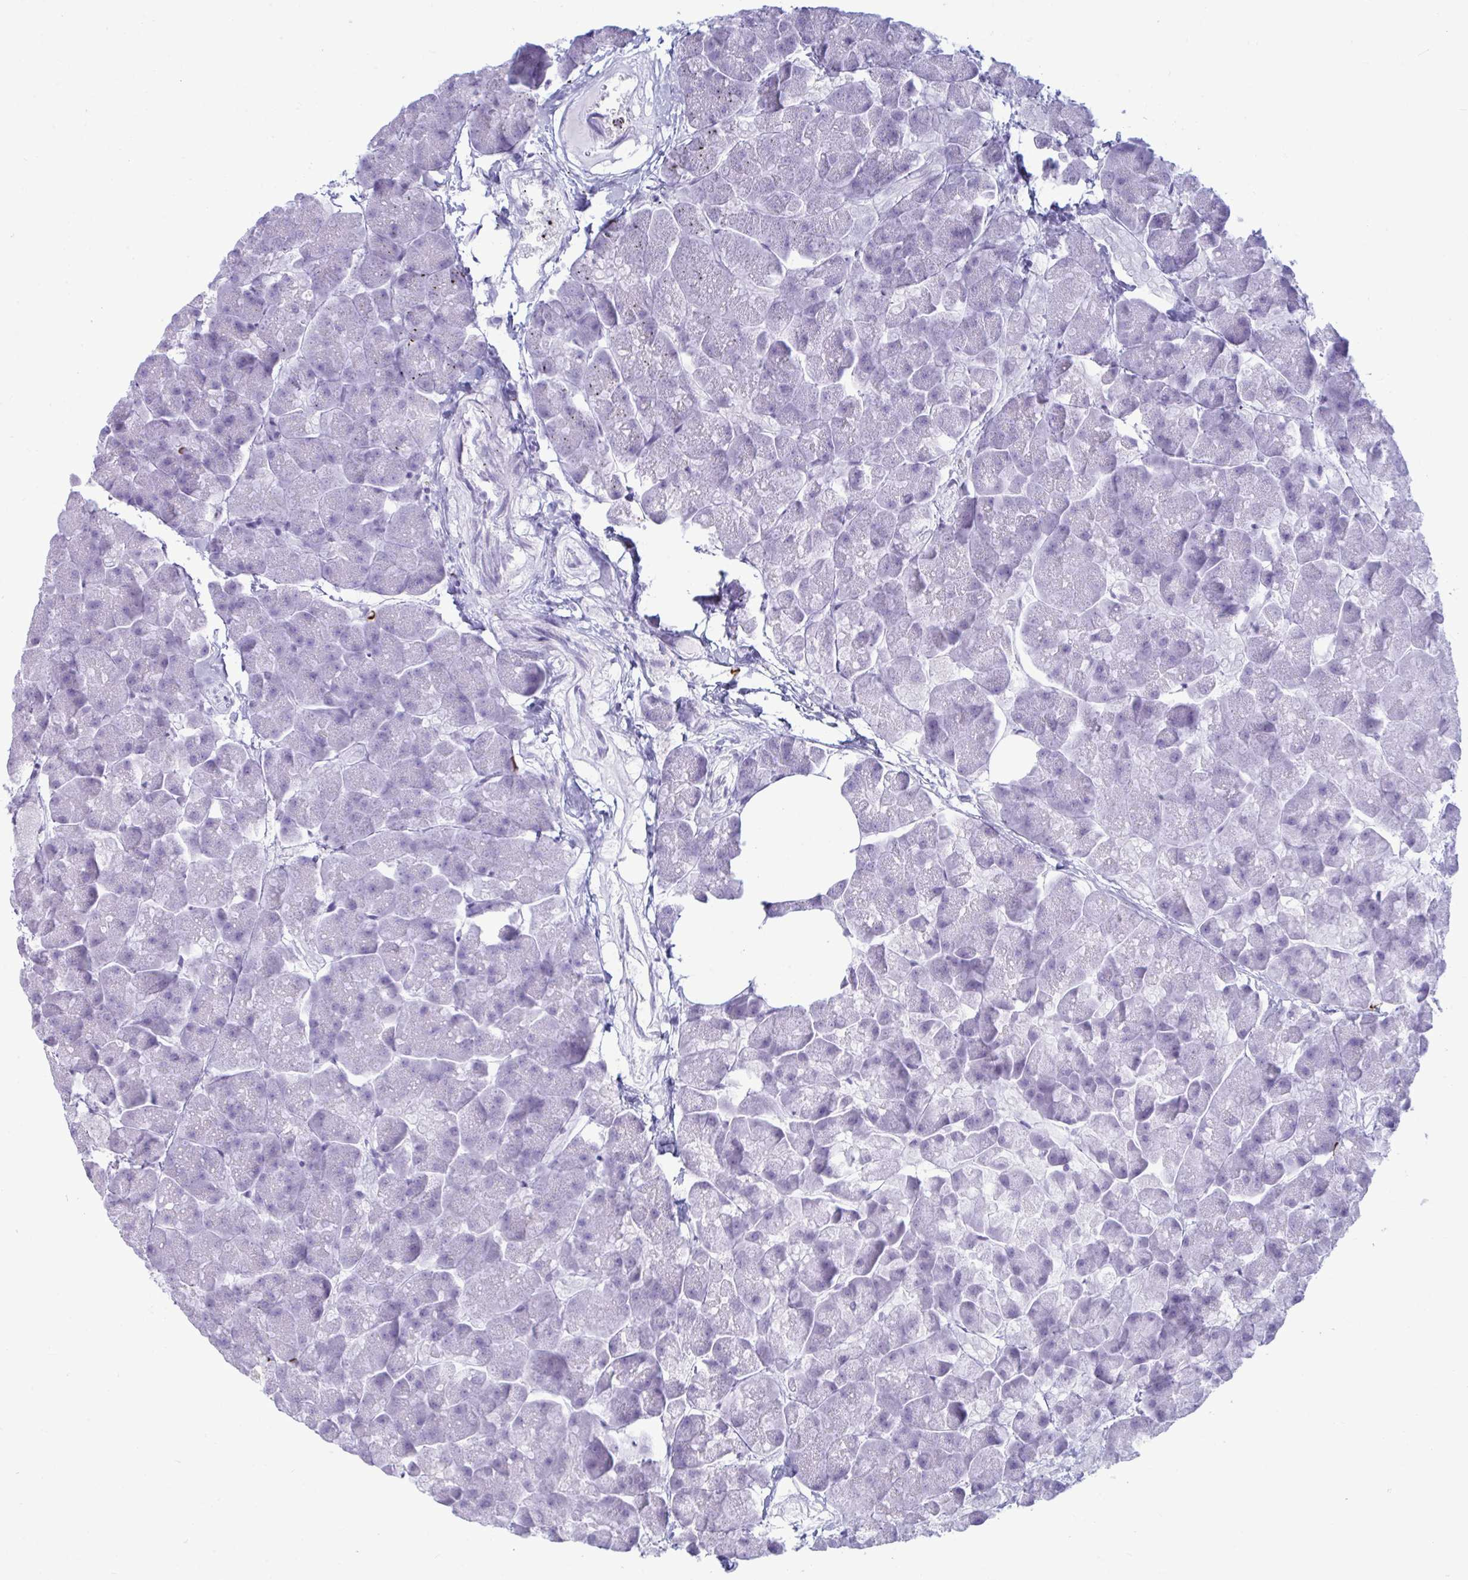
{"staining": {"intensity": "negative", "quantity": "none", "location": "none"}, "tissue": "pancreas", "cell_type": "Exocrine glandular cells", "image_type": "normal", "snomed": [{"axis": "morphology", "description": "Normal tissue, NOS"}, {"axis": "topography", "description": "Pancreas"}, {"axis": "topography", "description": "Peripheral nerve tissue"}], "caption": "DAB (3,3'-diaminobenzidine) immunohistochemical staining of unremarkable pancreas demonstrates no significant expression in exocrine glandular cells. Brightfield microscopy of IHC stained with DAB (3,3'-diaminobenzidine) (brown) and hematoxylin (blue), captured at high magnification.", "gene": "ANKRD60", "patient": {"sex": "male", "age": 54}}